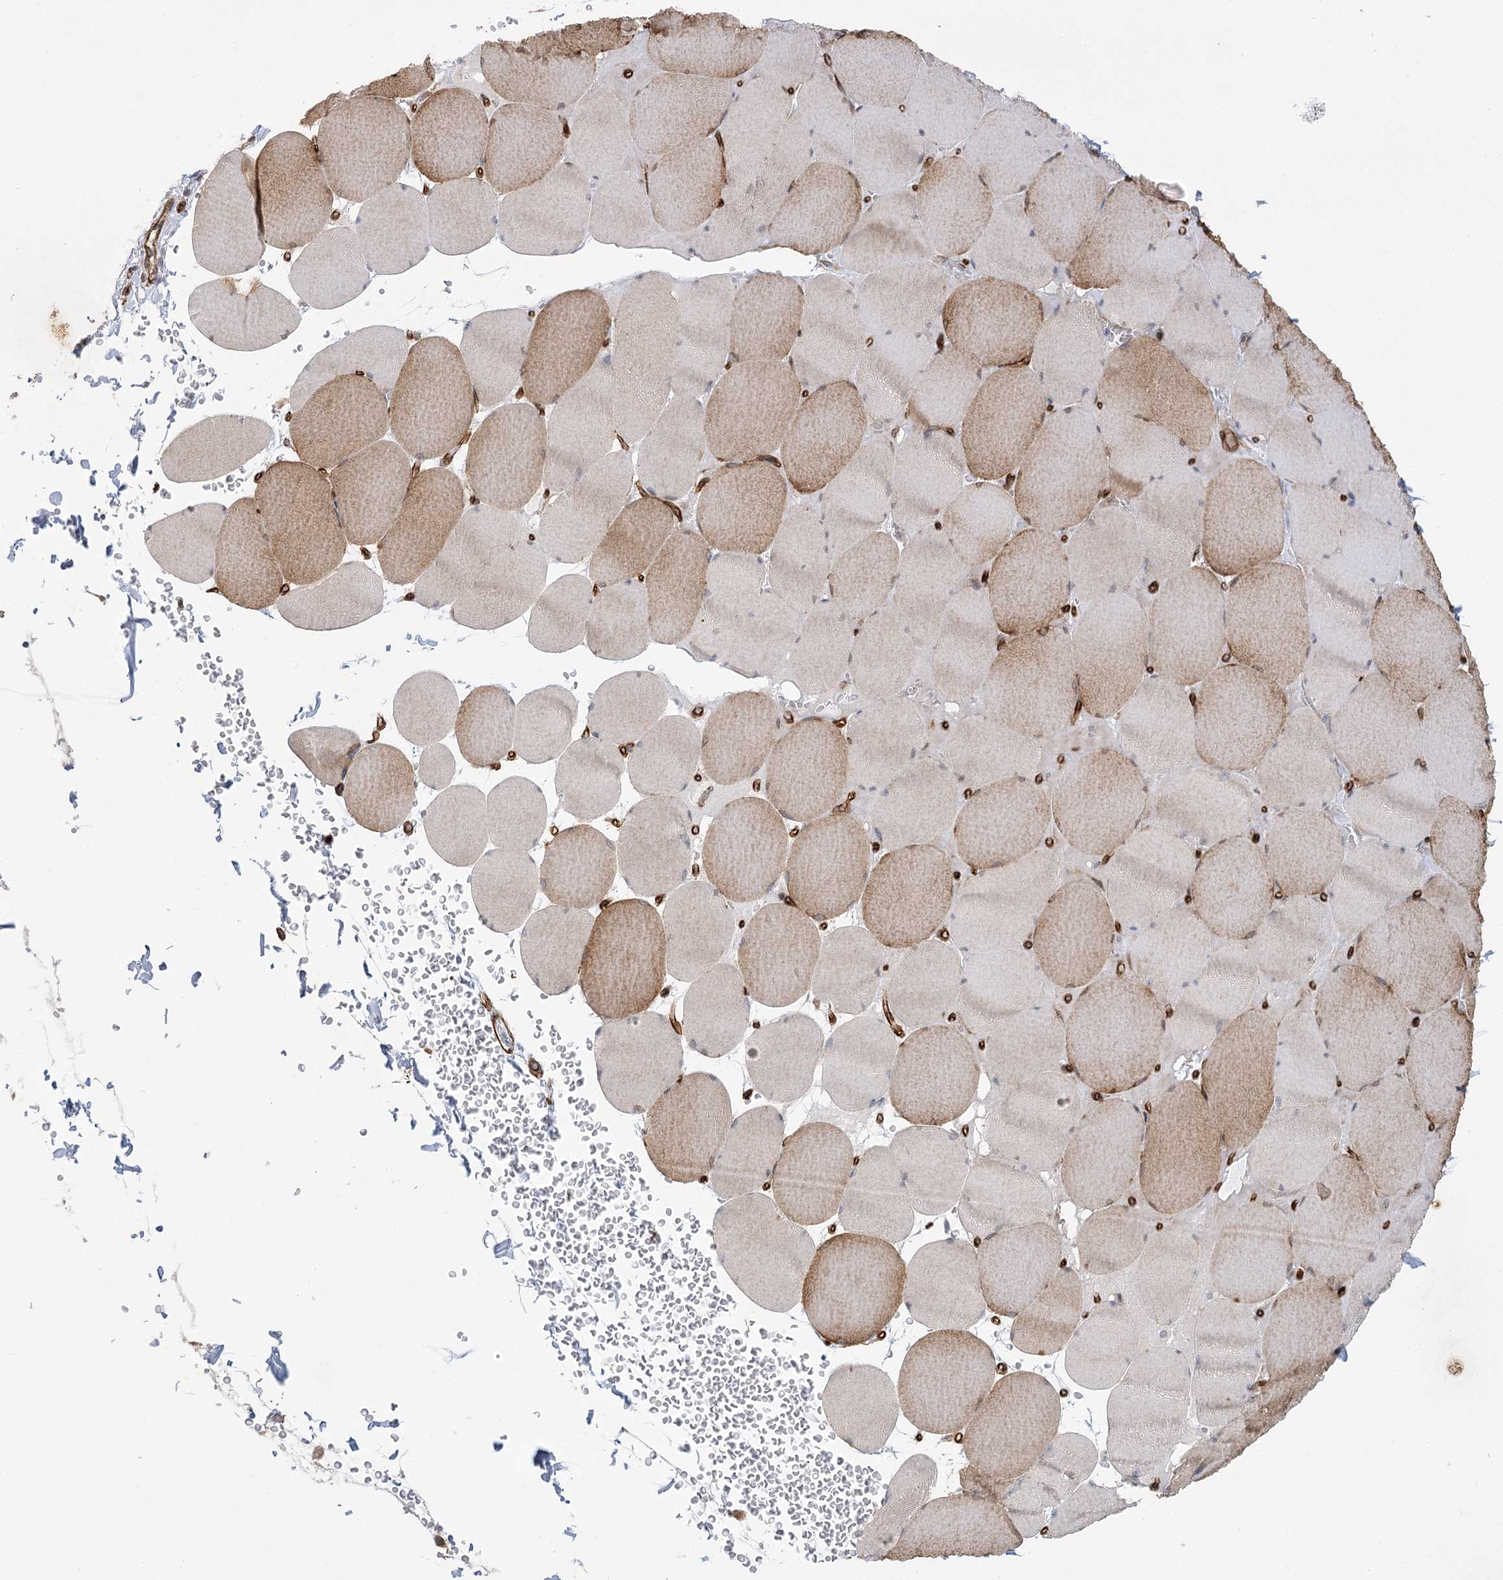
{"staining": {"intensity": "strong", "quantity": "25%-75%", "location": "cytoplasmic/membranous"}, "tissue": "skeletal muscle", "cell_type": "Myocytes", "image_type": "normal", "snomed": [{"axis": "morphology", "description": "Normal tissue, NOS"}, {"axis": "topography", "description": "Skeletal muscle"}, {"axis": "topography", "description": "Head-Neck"}], "caption": "Protein analysis of benign skeletal muscle reveals strong cytoplasmic/membranous expression in approximately 25%-75% of myocytes.", "gene": "AMTN", "patient": {"sex": "male", "age": 66}}